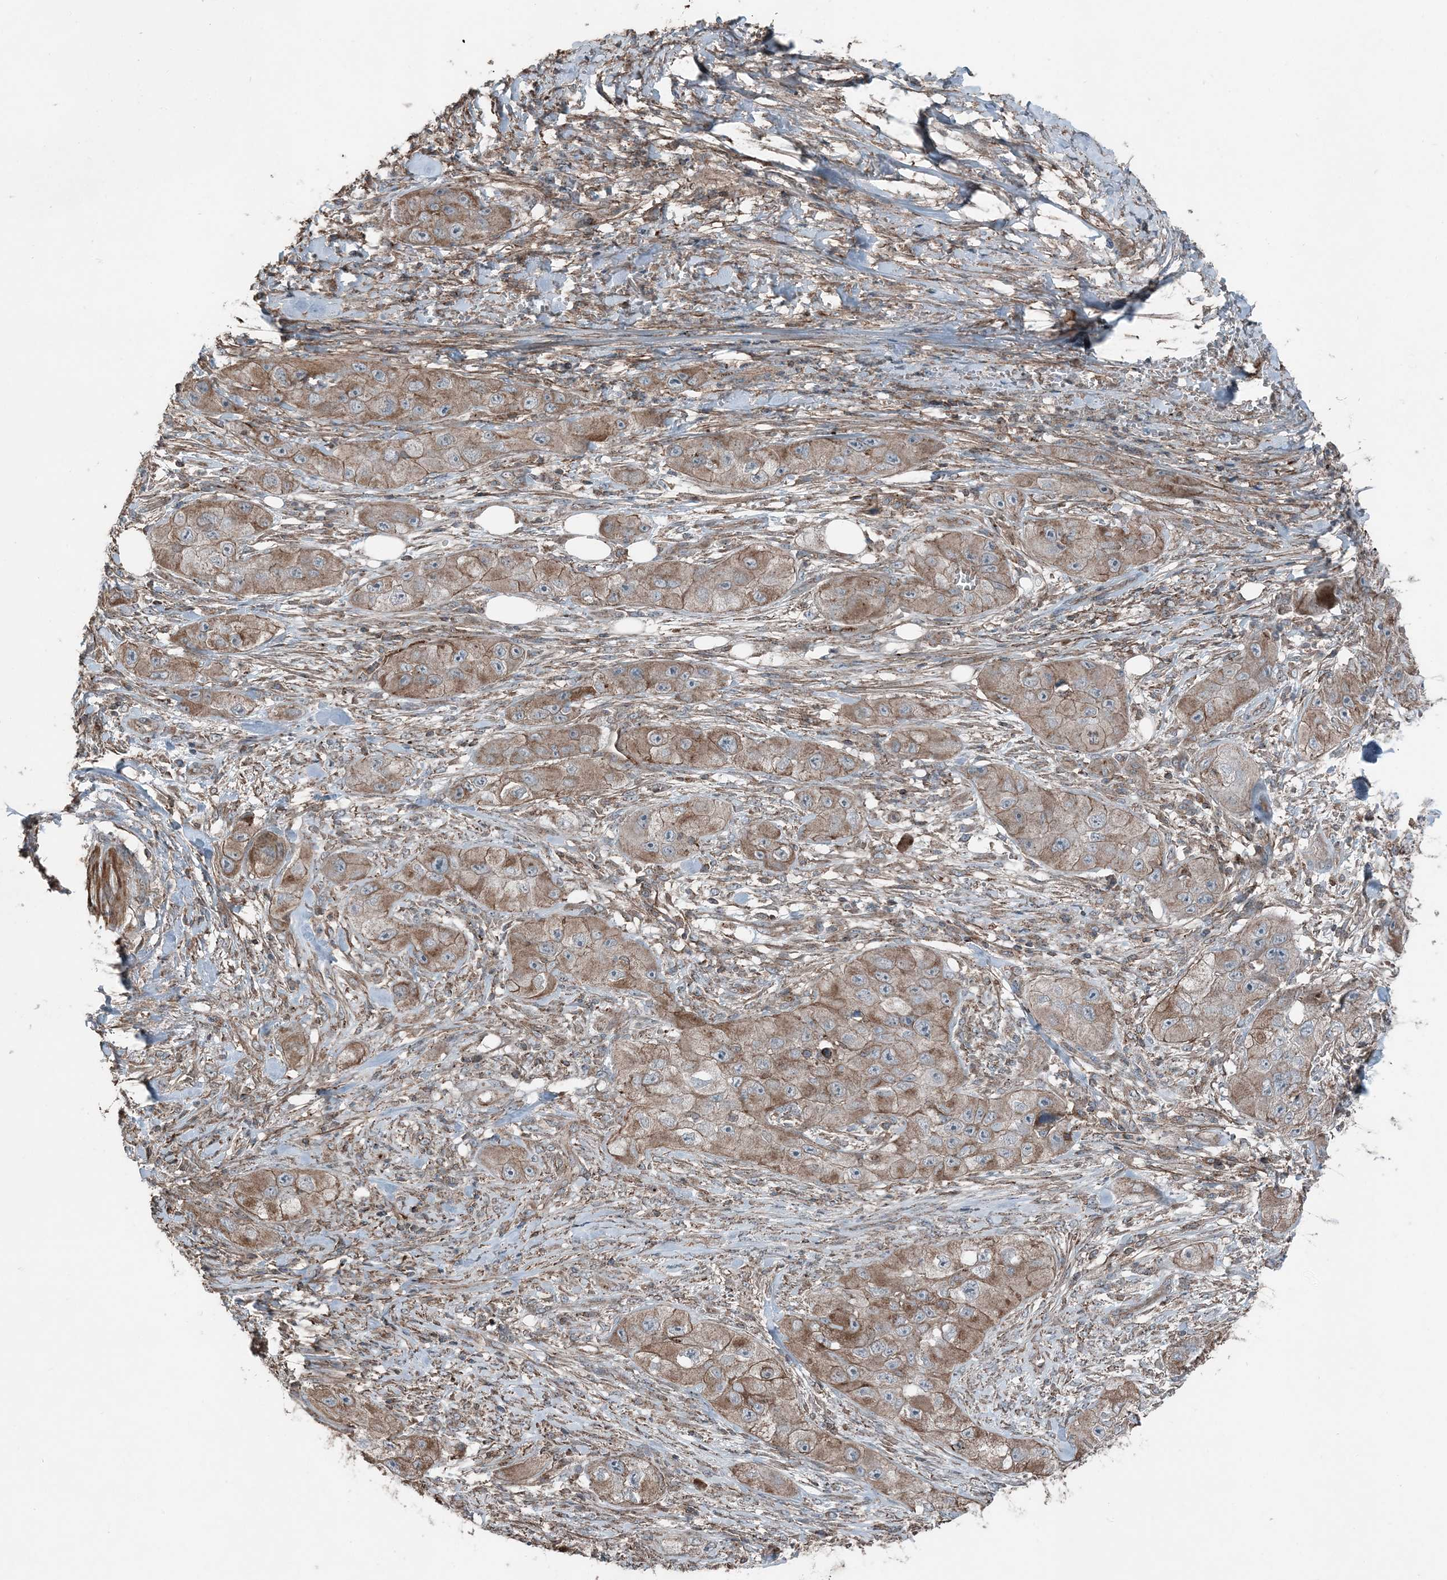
{"staining": {"intensity": "moderate", "quantity": ">75%", "location": "cytoplasmic/membranous"}, "tissue": "skin cancer", "cell_type": "Tumor cells", "image_type": "cancer", "snomed": [{"axis": "morphology", "description": "Squamous cell carcinoma, NOS"}, {"axis": "topography", "description": "Skin"}, {"axis": "topography", "description": "Subcutis"}], "caption": "Skin cancer (squamous cell carcinoma) stained with a brown dye displays moderate cytoplasmic/membranous positive expression in about >75% of tumor cells.", "gene": "KY", "patient": {"sex": "male", "age": 73}}